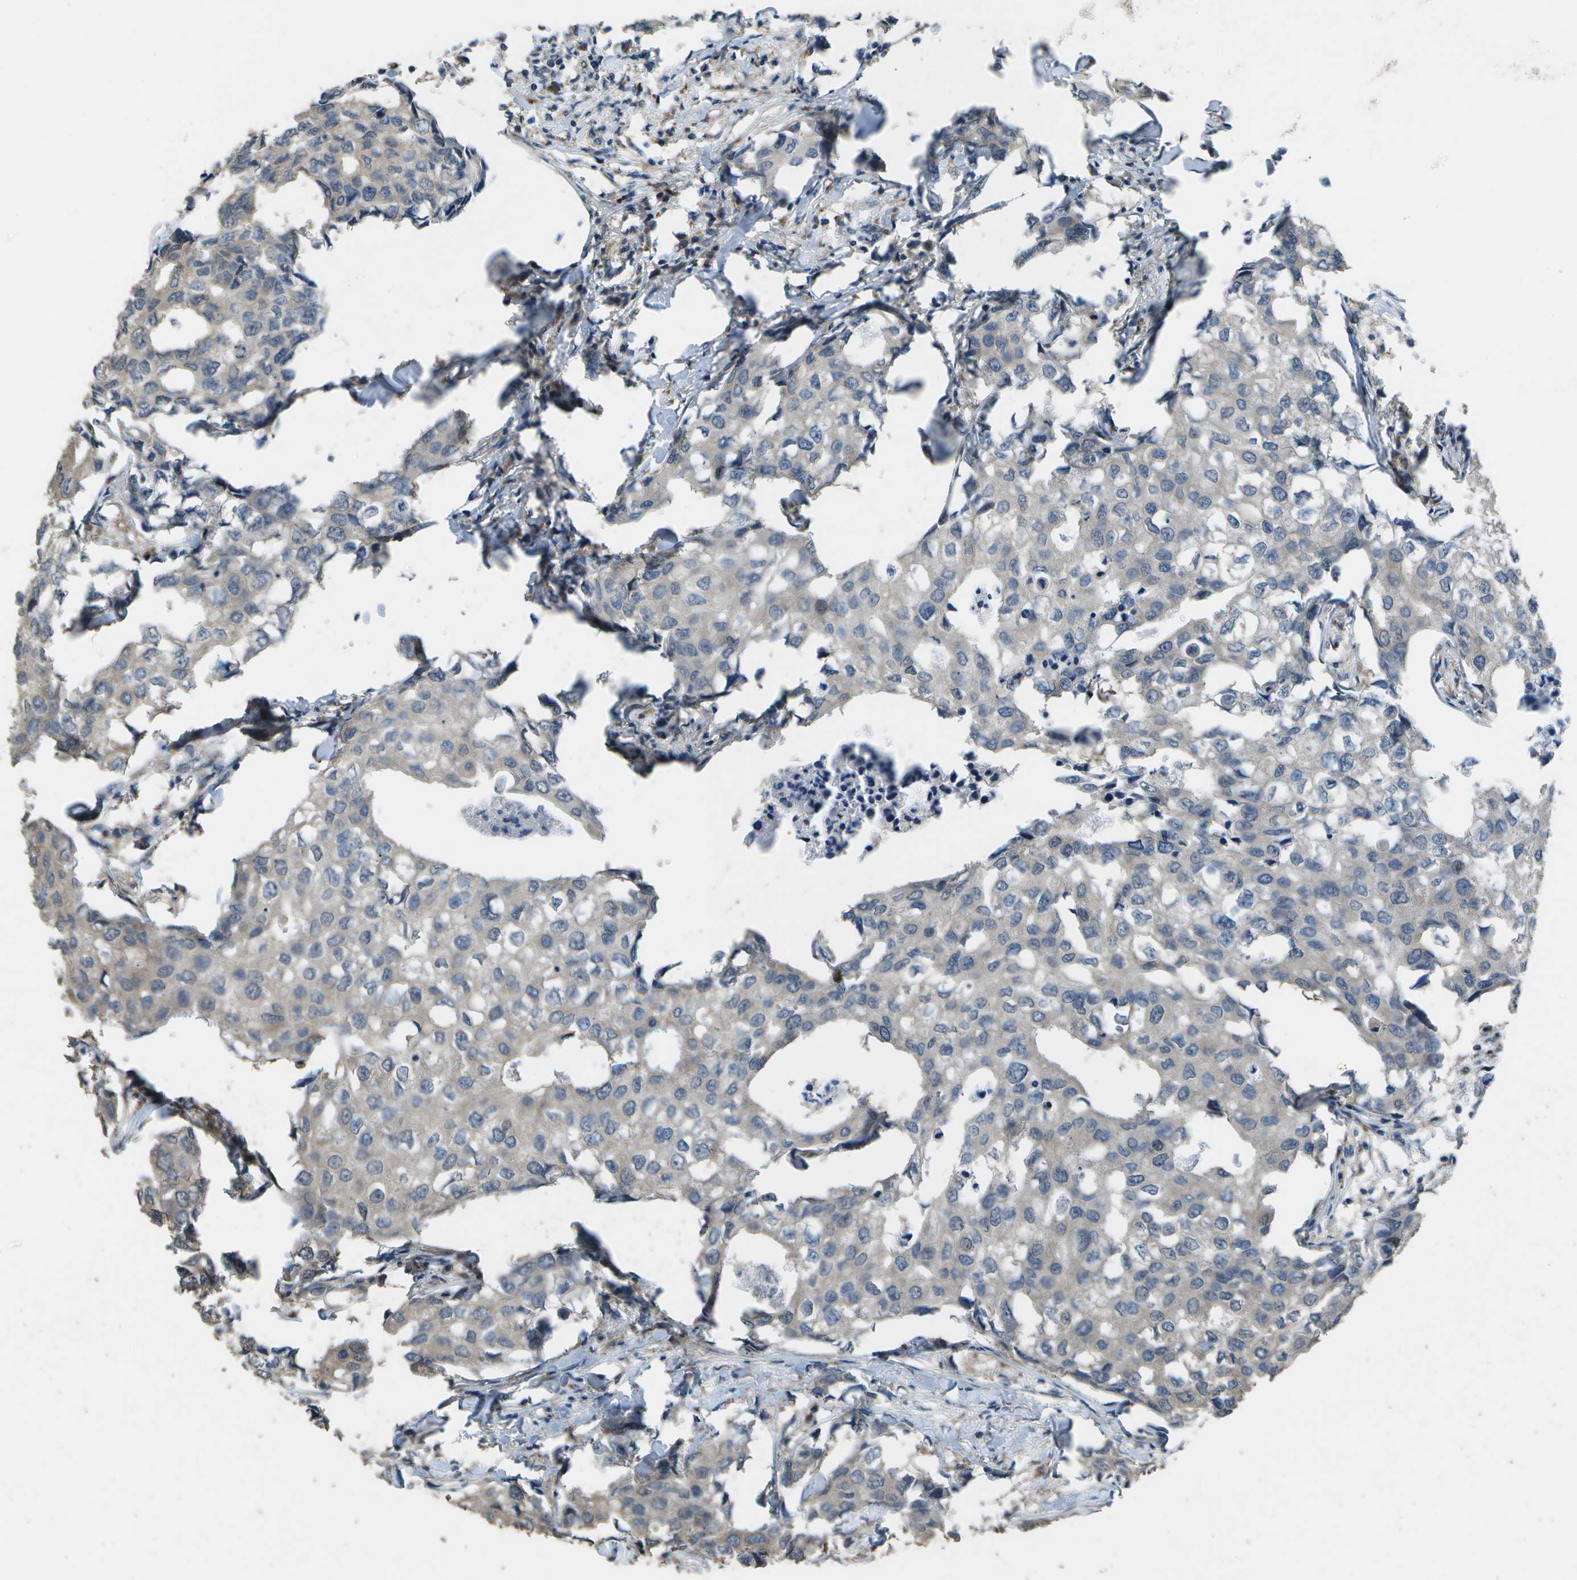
{"staining": {"intensity": "weak", "quantity": "<25%", "location": "cytoplasmic/membranous"}, "tissue": "breast cancer", "cell_type": "Tumor cells", "image_type": "cancer", "snomed": [{"axis": "morphology", "description": "Duct carcinoma"}, {"axis": "topography", "description": "Breast"}], "caption": "This is an immunohistochemistry micrograph of human breast infiltrating ductal carcinoma. There is no expression in tumor cells.", "gene": "CLNS1A", "patient": {"sex": "female", "age": 27}}